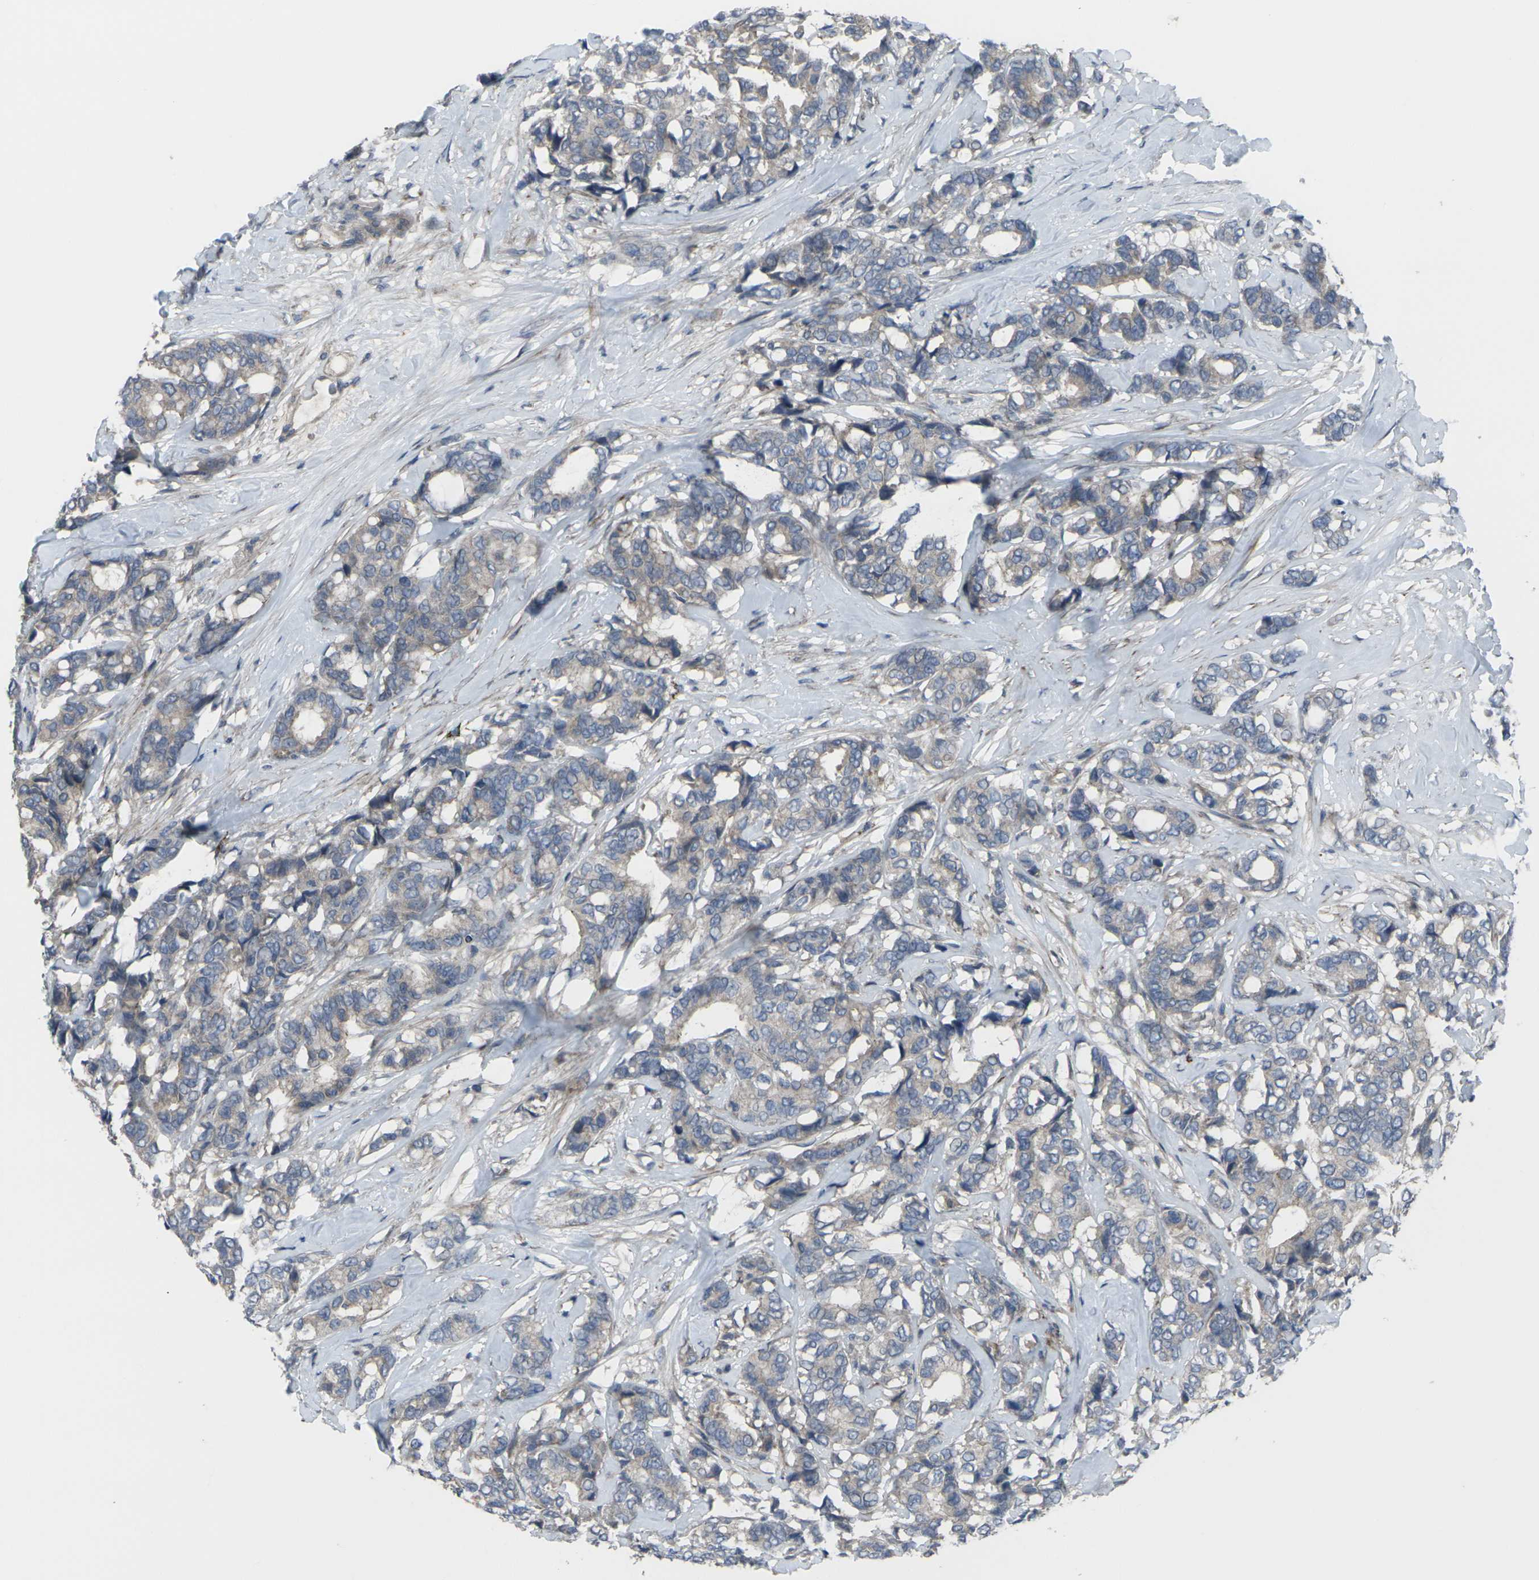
{"staining": {"intensity": "weak", "quantity": ">75%", "location": "cytoplasmic/membranous"}, "tissue": "breast cancer", "cell_type": "Tumor cells", "image_type": "cancer", "snomed": [{"axis": "morphology", "description": "Duct carcinoma"}, {"axis": "topography", "description": "Breast"}], "caption": "A histopathology image showing weak cytoplasmic/membranous expression in approximately >75% of tumor cells in breast intraductal carcinoma, as visualized by brown immunohistochemical staining.", "gene": "CCR10", "patient": {"sex": "female", "age": 87}}